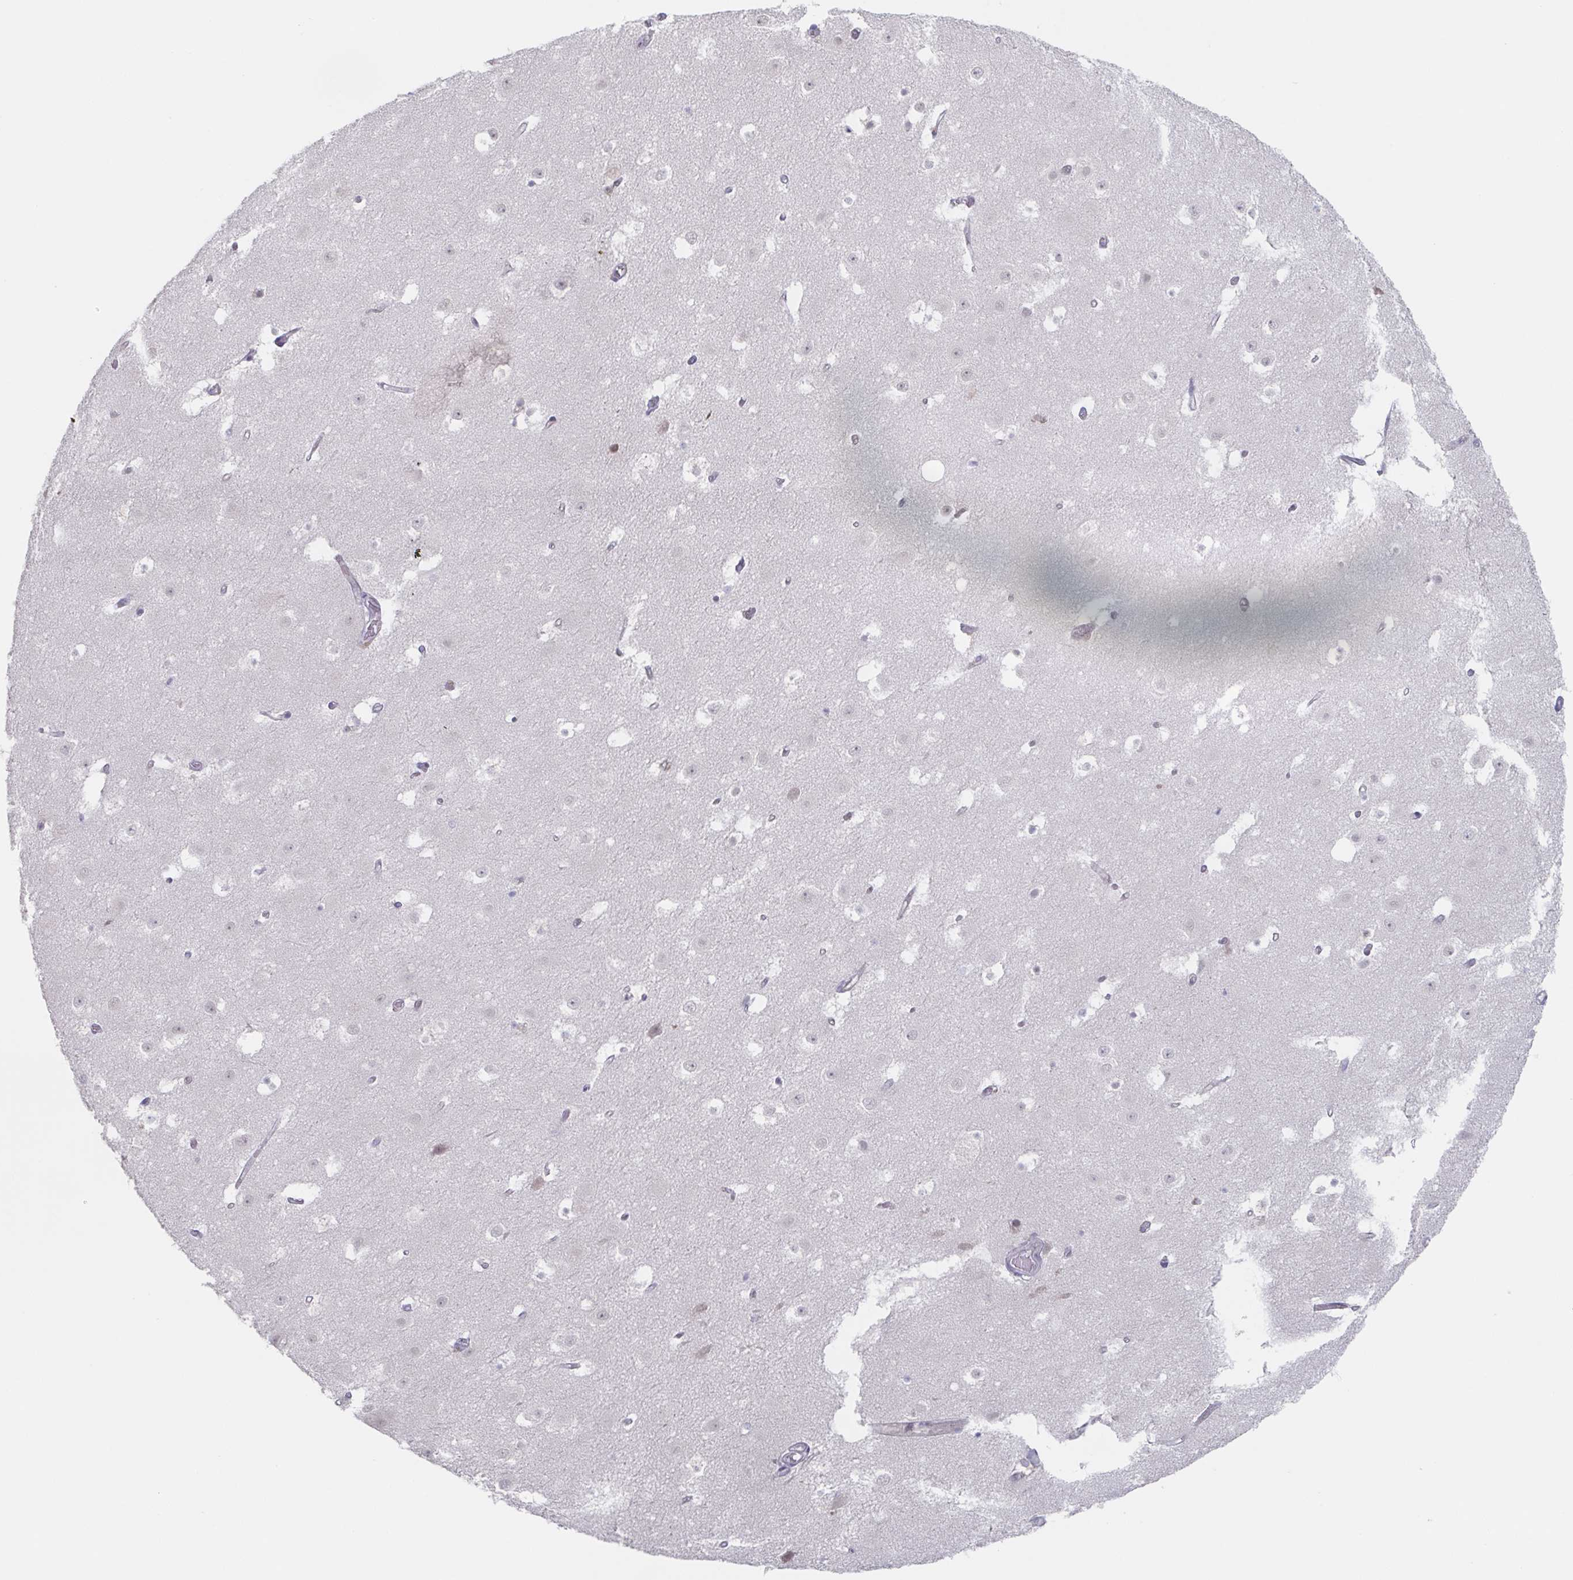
{"staining": {"intensity": "negative", "quantity": "none", "location": "none"}, "tissue": "hippocampus", "cell_type": "Glial cells", "image_type": "normal", "snomed": [{"axis": "morphology", "description": "Normal tissue, NOS"}, {"axis": "topography", "description": "Hippocampus"}], "caption": "DAB immunohistochemical staining of unremarkable human hippocampus reveals no significant expression in glial cells.", "gene": "POU2F3", "patient": {"sex": "female", "age": 52}}